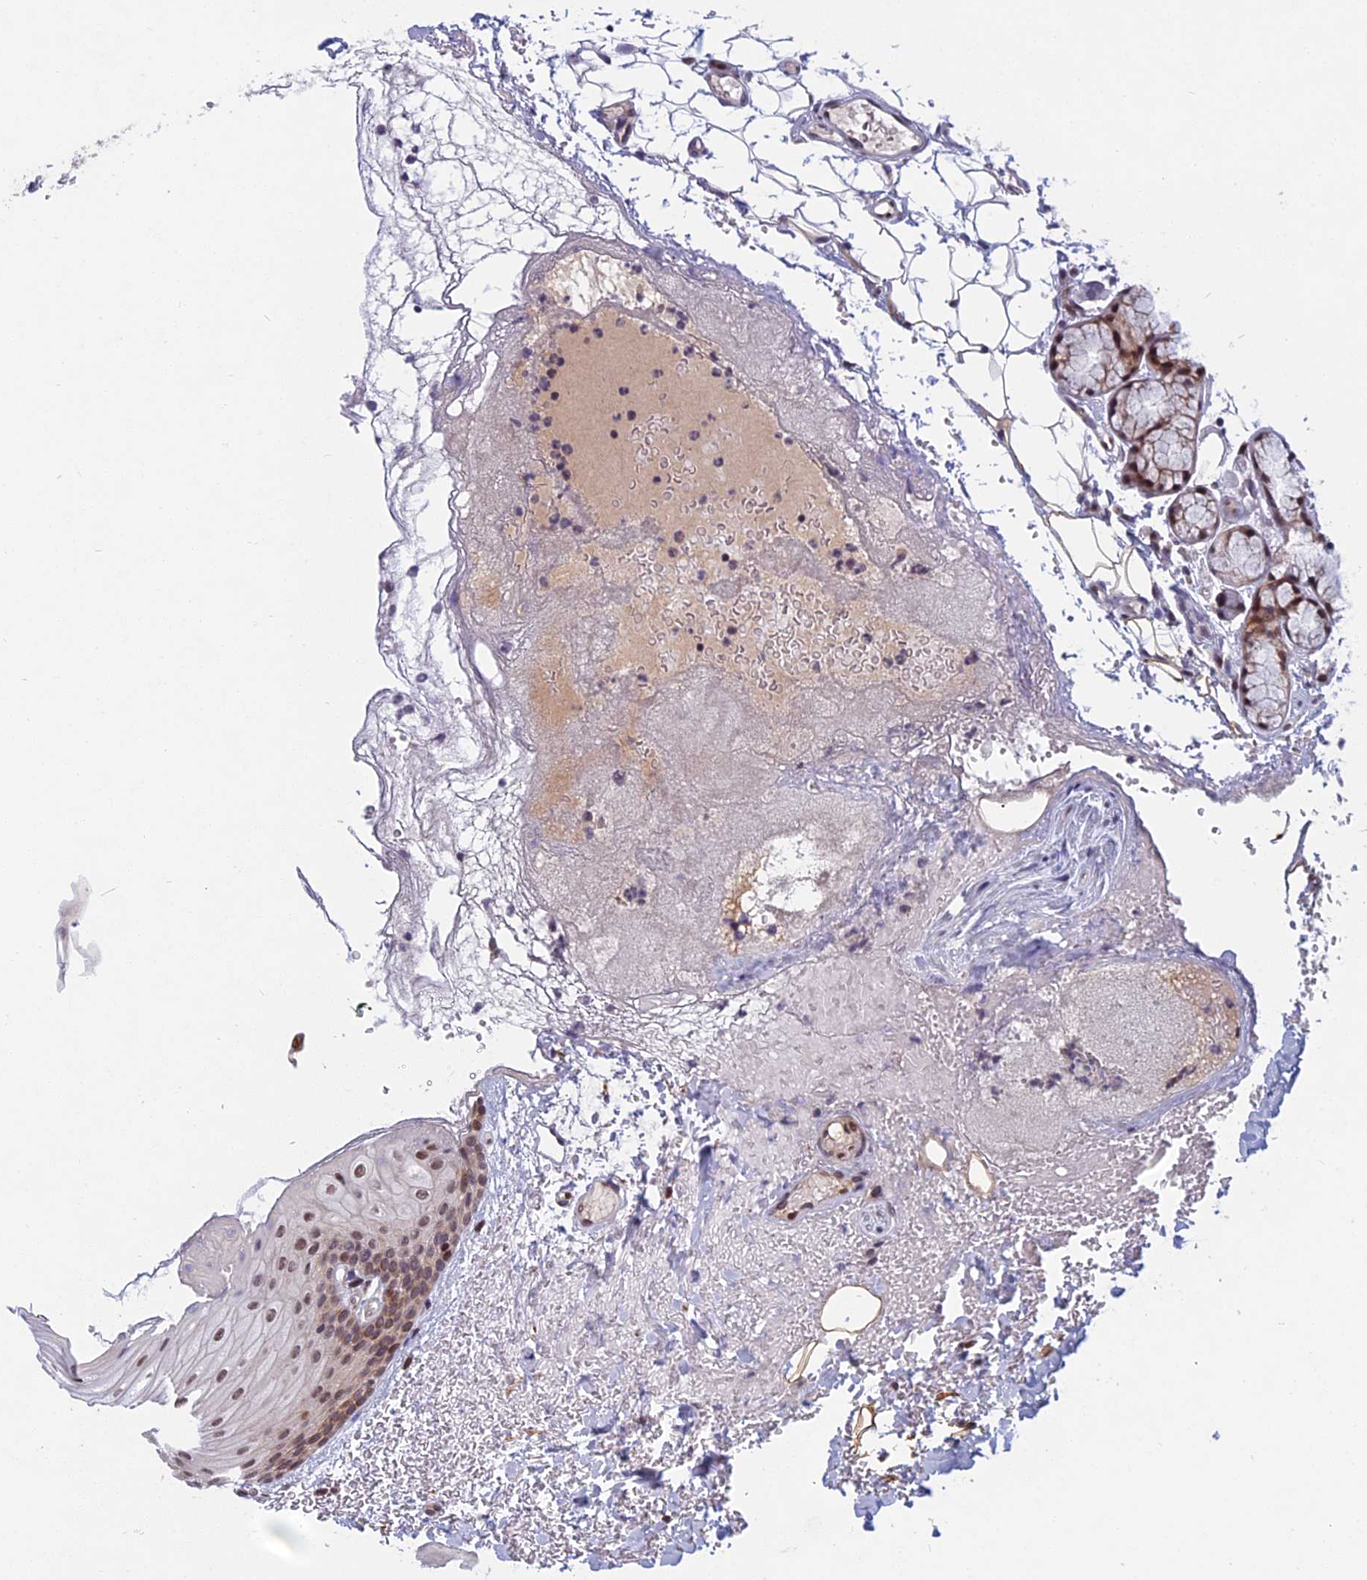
{"staining": {"intensity": "moderate", "quantity": ">75%", "location": "nuclear"}, "tissue": "oral mucosa", "cell_type": "Squamous epithelial cells", "image_type": "normal", "snomed": [{"axis": "morphology", "description": "Normal tissue, NOS"}, {"axis": "topography", "description": "Oral tissue"}], "caption": "This histopathology image exhibits benign oral mucosa stained with IHC to label a protein in brown. The nuclear of squamous epithelial cells show moderate positivity for the protein. Nuclei are counter-stained blue.", "gene": "CDC7", "patient": {"sex": "female", "age": 70}}